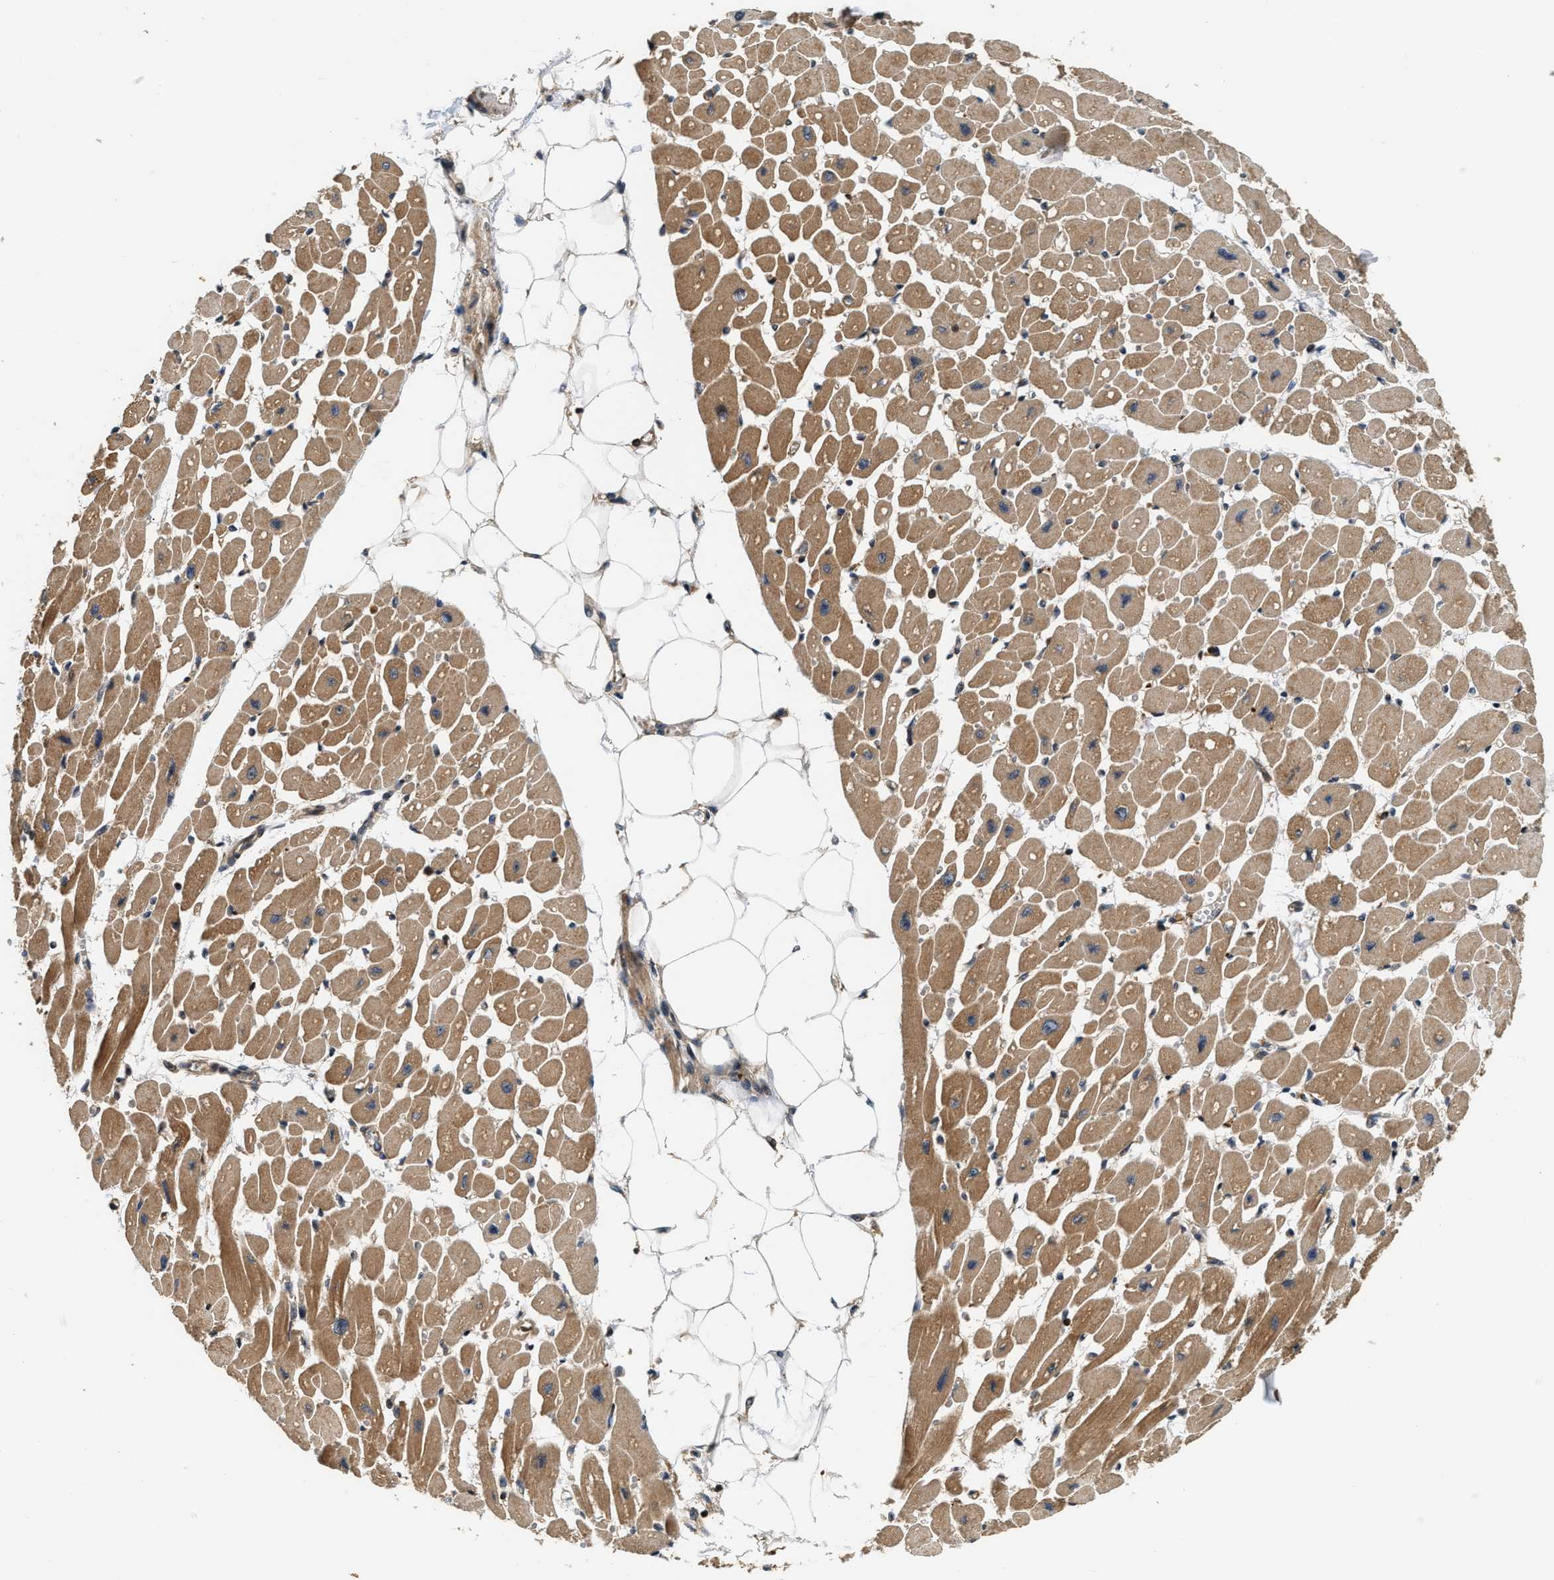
{"staining": {"intensity": "moderate", "quantity": ">75%", "location": "cytoplasmic/membranous"}, "tissue": "heart muscle", "cell_type": "Cardiomyocytes", "image_type": "normal", "snomed": [{"axis": "morphology", "description": "Normal tissue, NOS"}, {"axis": "topography", "description": "Heart"}], "caption": "Immunohistochemistry (IHC) staining of unremarkable heart muscle, which shows medium levels of moderate cytoplasmic/membranous expression in about >75% of cardiomyocytes indicating moderate cytoplasmic/membranous protein staining. The staining was performed using DAB (brown) for protein detection and nuclei were counterstained in hematoxylin (blue).", "gene": "SNX5", "patient": {"sex": "female", "age": 54}}